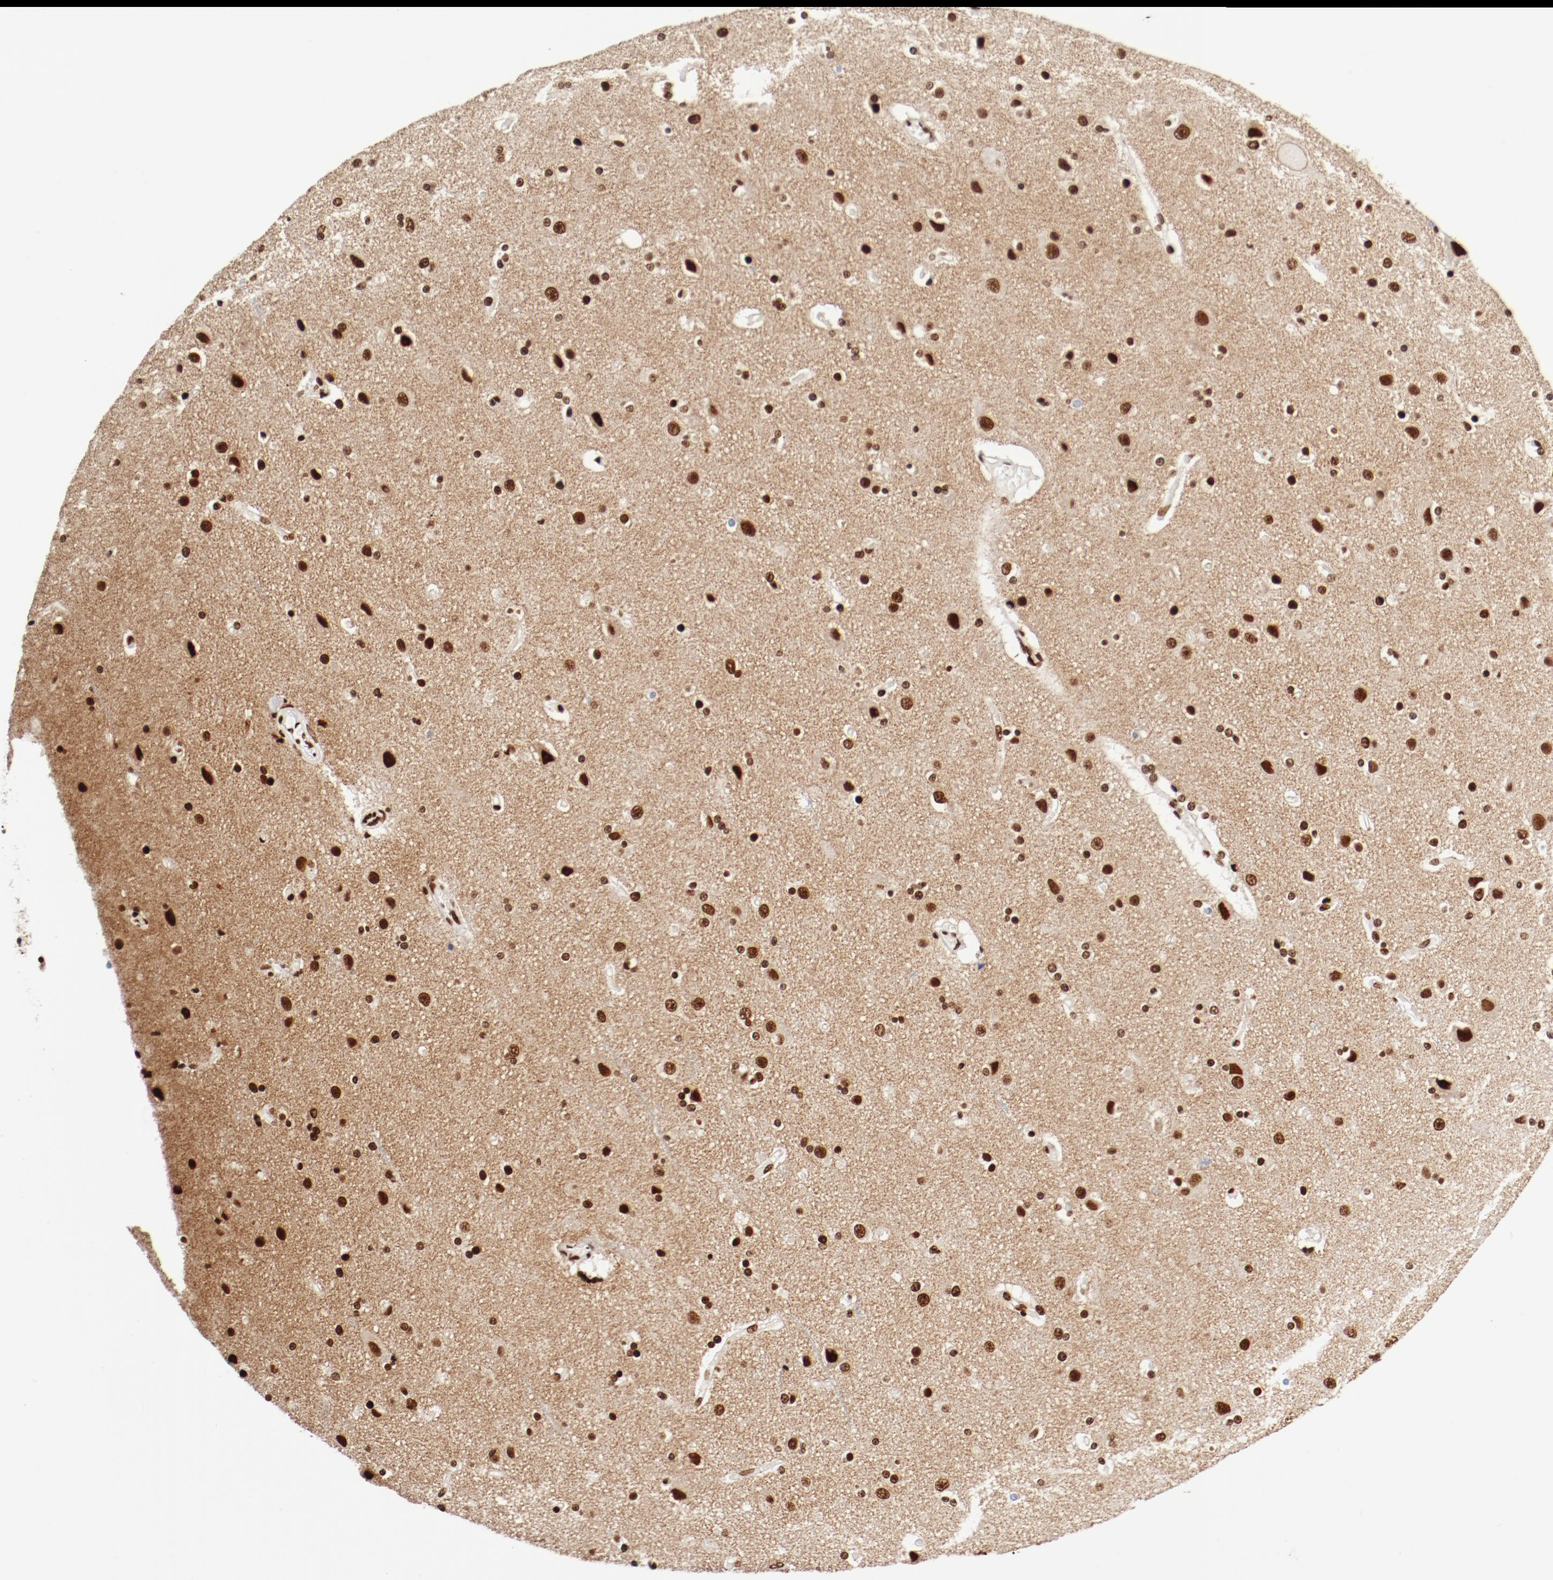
{"staining": {"intensity": "strong", "quantity": ">75%", "location": "nuclear"}, "tissue": "cerebral cortex", "cell_type": "Endothelial cells", "image_type": "normal", "snomed": [{"axis": "morphology", "description": "Normal tissue, NOS"}, {"axis": "topography", "description": "Cerebral cortex"}], "caption": "Immunohistochemistry (IHC) (DAB (3,3'-diaminobenzidine)) staining of unremarkable human cerebral cortex displays strong nuclear protein positivity in about >75% of endothelial cells.", "gene": "CTBP1", "patient": {"sex": "female", "age": 54}}